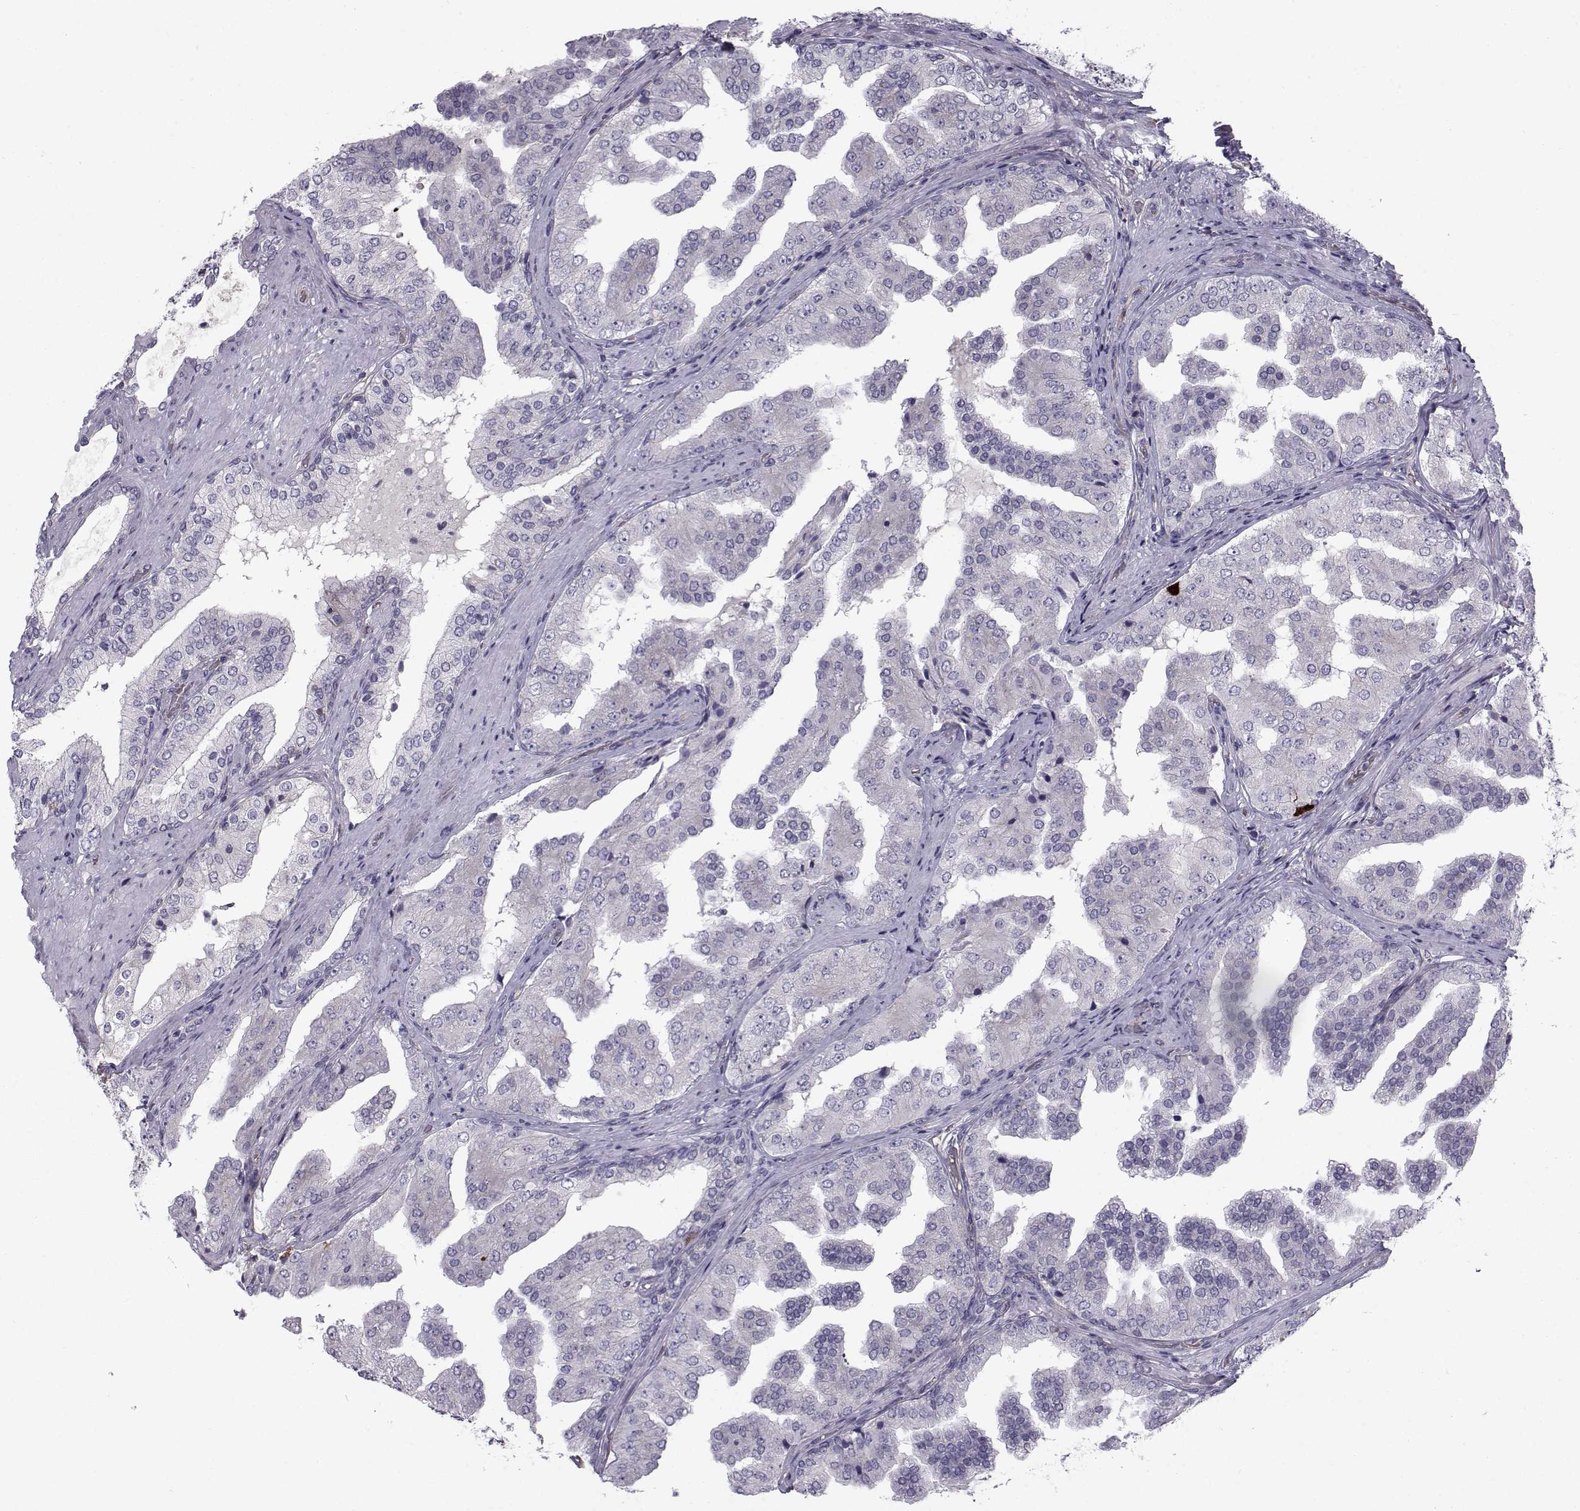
{"staining": {"intensity": "negative", "quantity": "none", "location": "none"}, "tissue": "prostate cancer", "cell_type": "Tumor cells", "image_type": "cancer", "snomed": [{"axis": "morphology", "description": "Adenocarcinoma, Low grade"}, {"axis": "topography", "description": "Prostate and seminal vesicle, NOS"}], "caption": "Tumor cells show no significant protein expression in prostate cancer (adenocarcinoma (low-grade)).", "gene": "QPCT", "patient": {"sex": "male", "age": 61}}